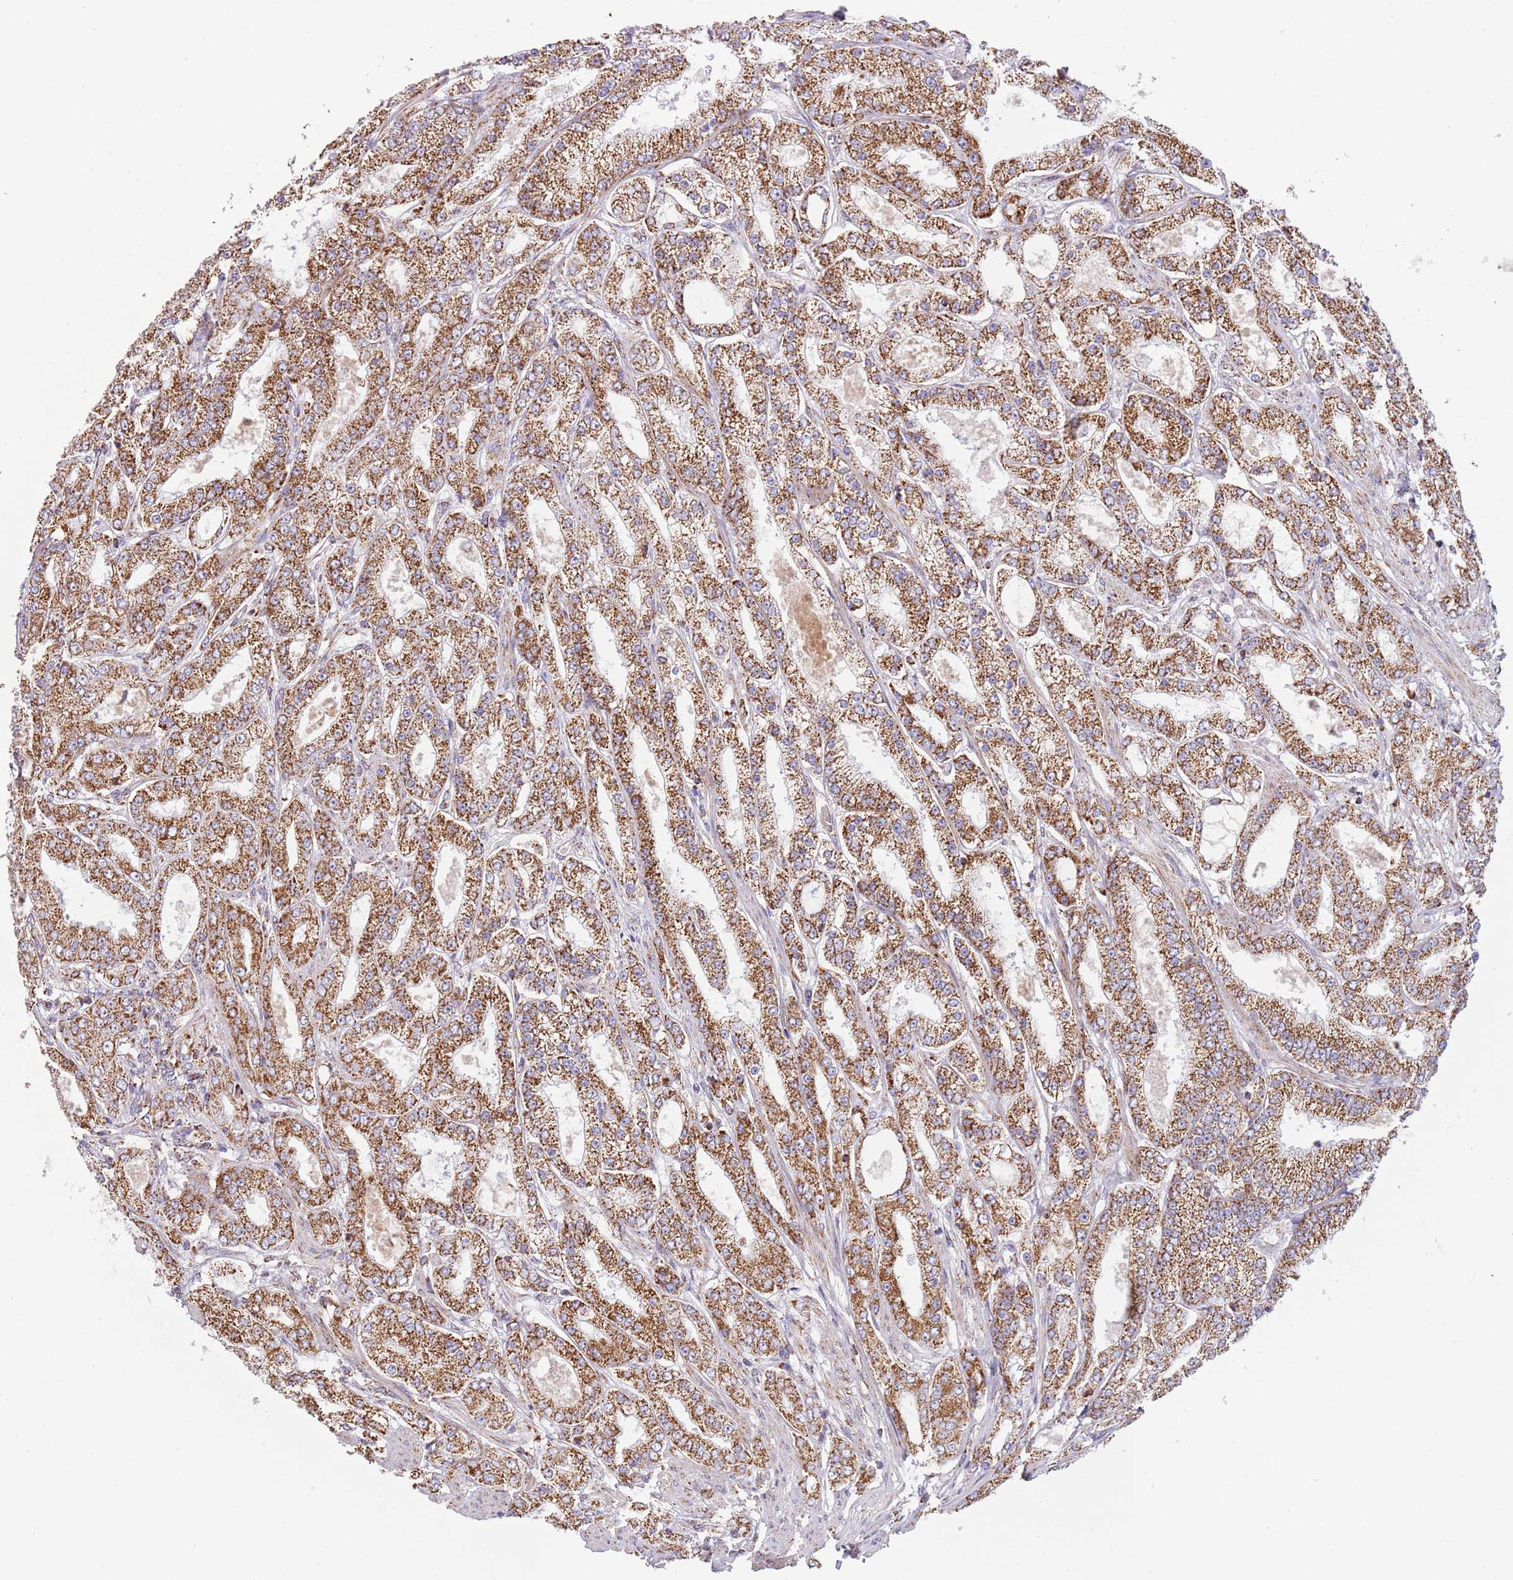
{"staining": {"intensity": "strong", "quantity": ">75%", "location": "cytoplasmic/membranous"}, "tissue": "prostate cancer", "cell_type": "Tumor cells", "image_type": "cancer", "snomed": [{"axis": "morphology", "description": "Adenocarcinoma, High grade"}, {"axis": "topography", "description": "Prostate"}], "caption": "Protein expression analysis of human prostate cancer reveals strong cytoplasmic/membranous positivity in approximately >75% of tumor cells.", "gene": "LHX6", "patient": {"sex": "male", "age": 68}}